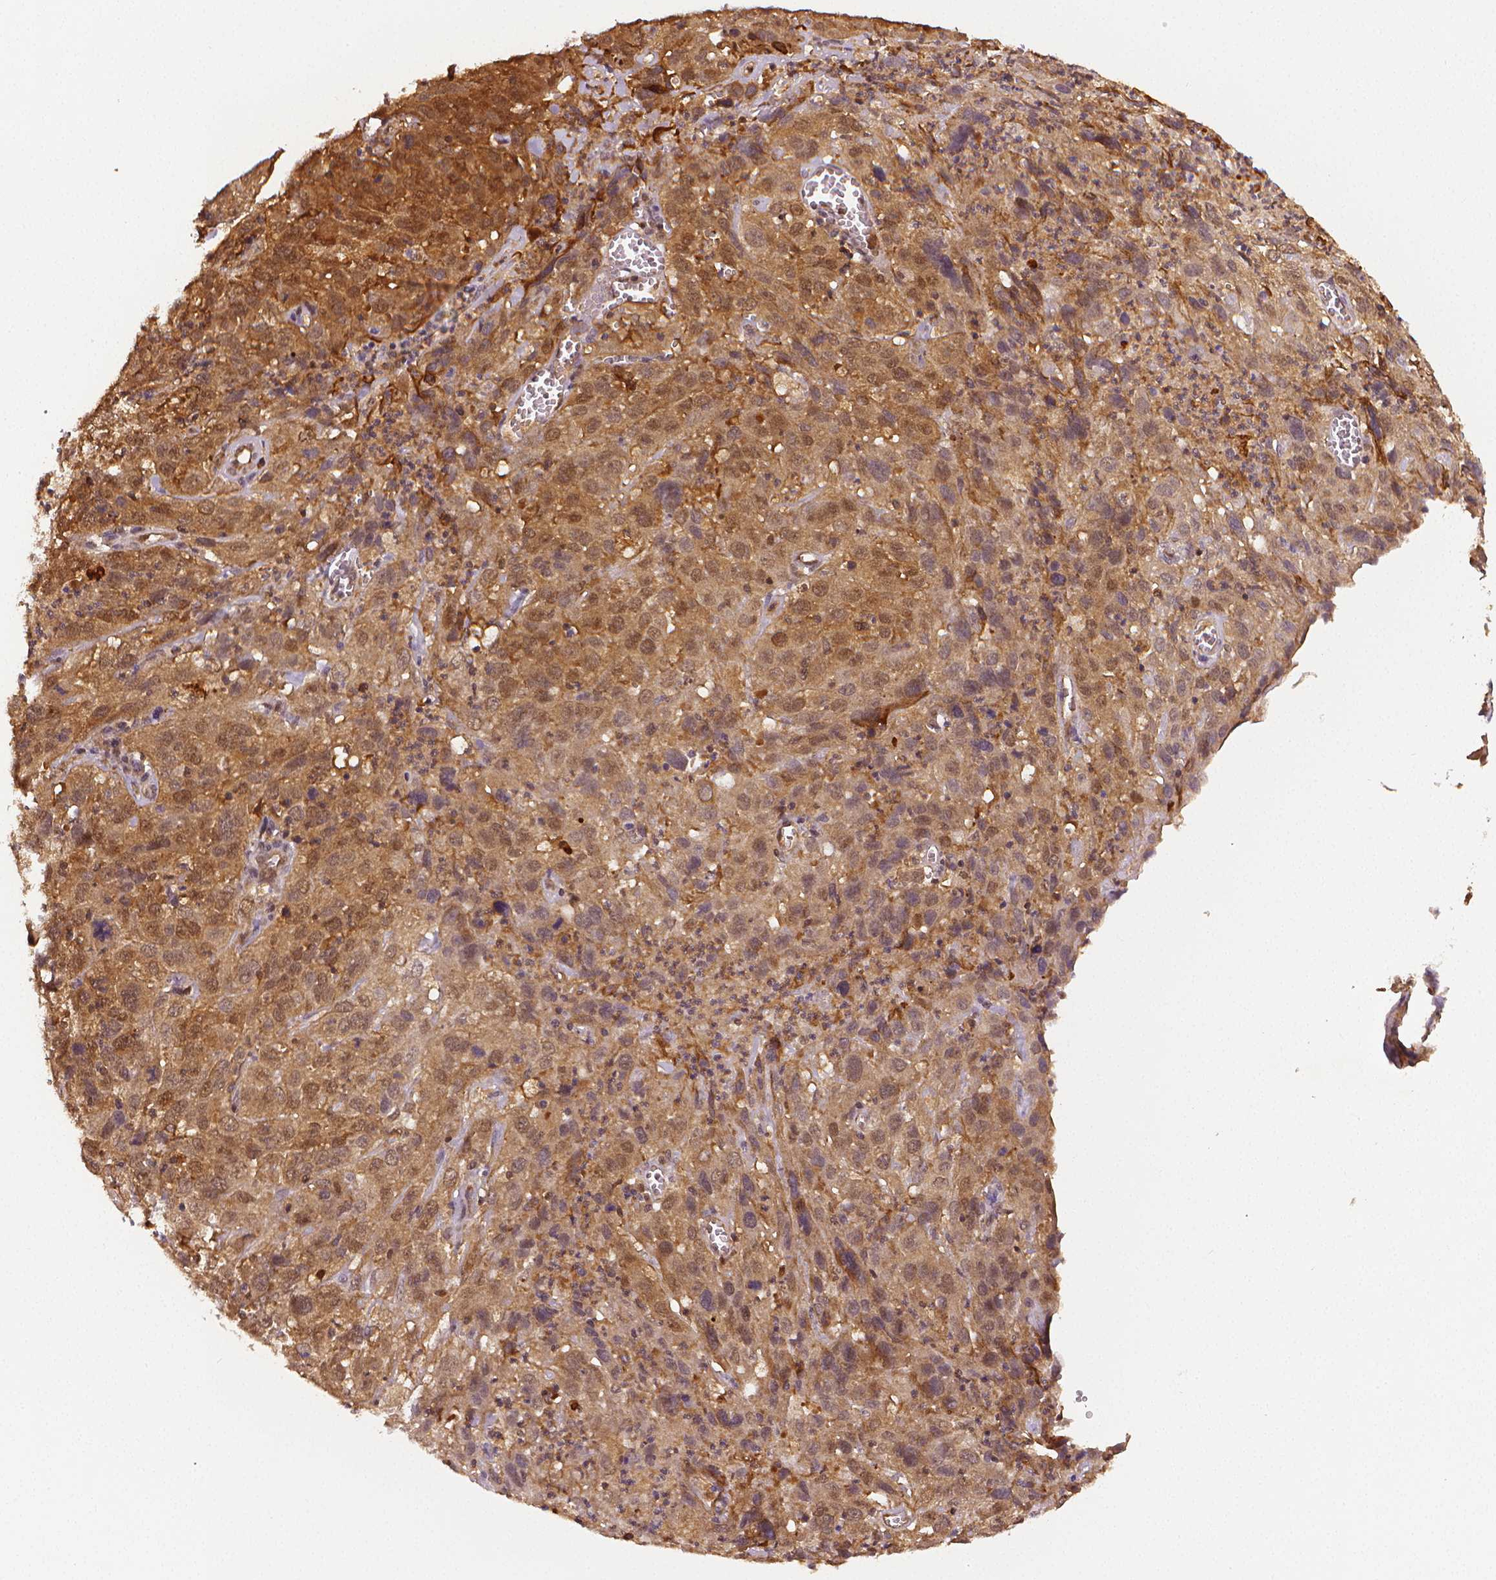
{"staining": {"intensity": "moderate", "quantity": ">75%", "location": "cytoplasmic/membranous"}, "tissue": "cervical cancer", "cell_type": "Tumor cells", "image_type": "cancer", "snomed": [{"axis": "morphology", "description": "Squamous cell carcinoma, NOS"}, {"axis": "topography", "description": "Cervix"}], "caption": "A micrograph of squamous cell carcinoma (cervical) stained for a protein exhibits moderate cytoplasmic/membranous brown staining in tumor cells. The protein is shown in brown color, while the nuclei are stained blue.", "gene": "STAT3", "patient": {"sex": "female", "age": 32}}